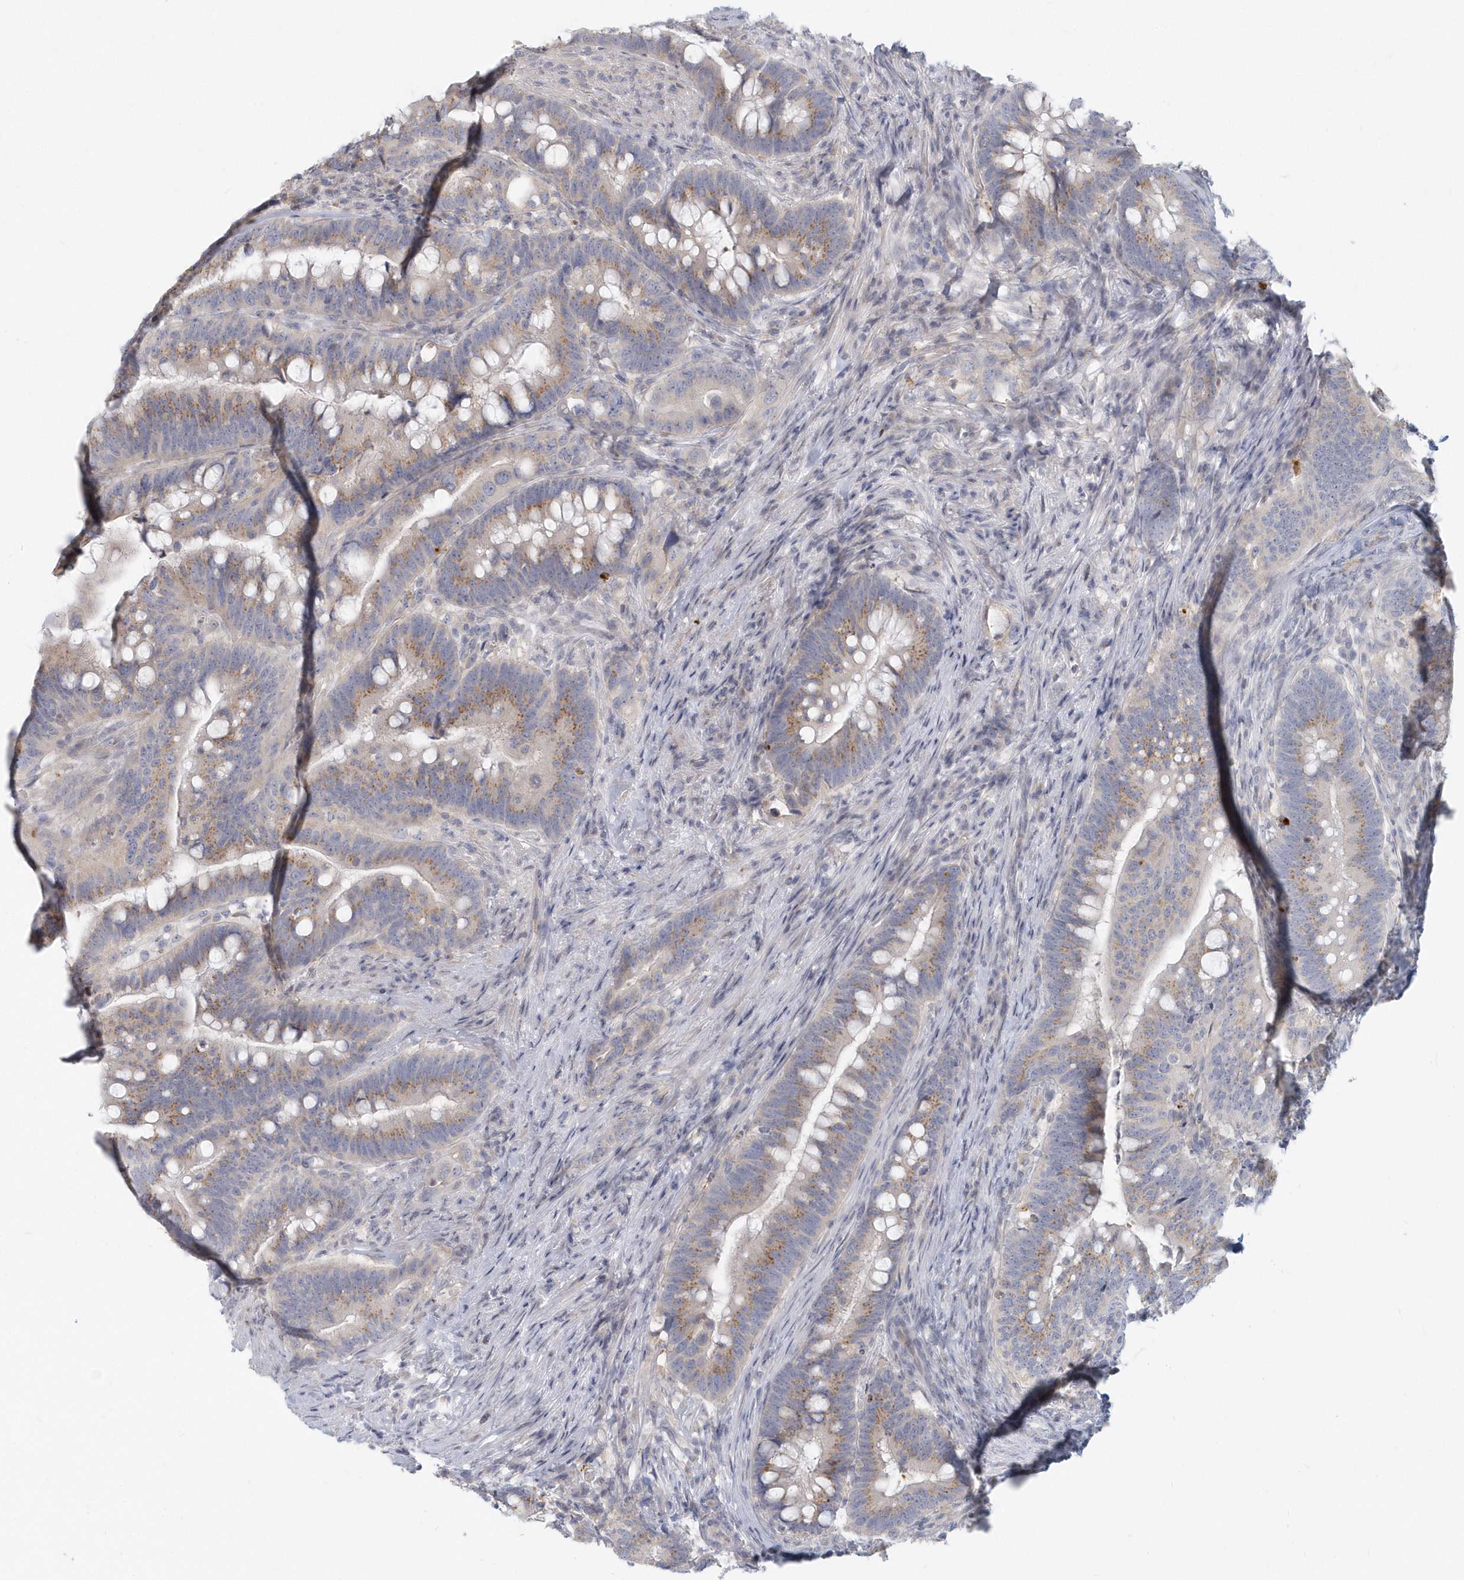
{"staining": {"intensity": "weak", "quantity": "25%-75%", "location": "cytoplasmic/membranous"}, "tissue": "colorectal cancer", "cell_type": "Tumor cells", "image_type": "cancer", "snomed": [{"axis": "morphology", "description": "Adenocarcinoma, NOS"}, {"axis": "topography", "description": "Colon"}], "caption": "Colorectal cancer stained for a protein (brown) displays weak cytoplasmic/membranous positive staining in approximately 25%-75% of tumor cells.", "gene": "NAPB", "patient": {"sex": "female", "age": 66}}